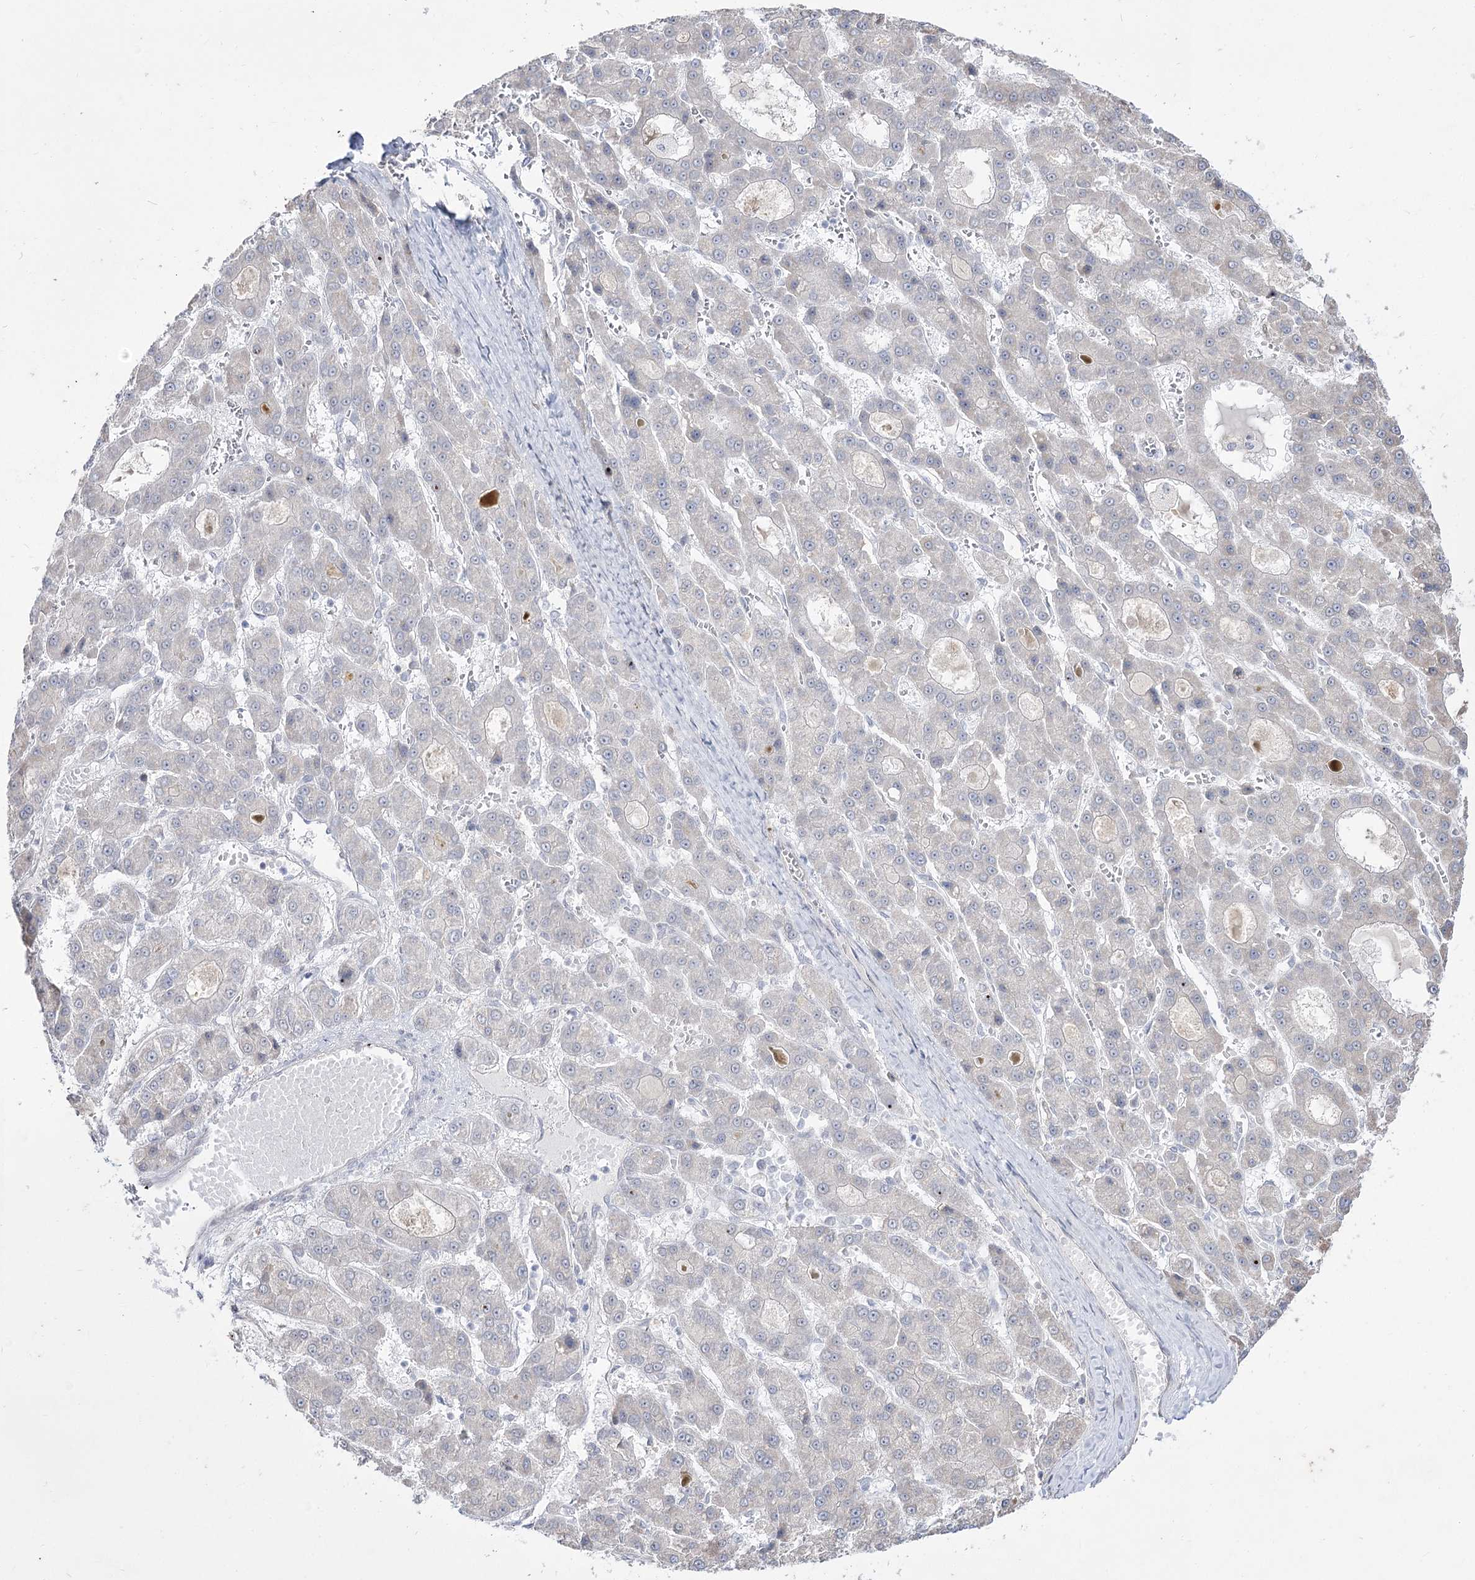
{"staining": {"intensity": "negative", "quantity": "none", "location": "none"}, "tissue": "liver cancer", "cell_type": "Tumor cells", "image_type": "cancer", "snomed": [{"axis": "morphology", "description": "Carcinoma, Hepatocellular, NOS"}, {"axis": "topography", "description": "Liver"}], "caption": "A histopathology image of liver cancer (hepatocellular carcinoma) stained for a protein shows no brown staining in tumor cells. (DAB (3,3'-diaminobenzidine) immunohistochemistry visualized using brightfield microscopy, high magnification).", "gene": "DDX50", "patient": {"sex": "male", "age": 70}}